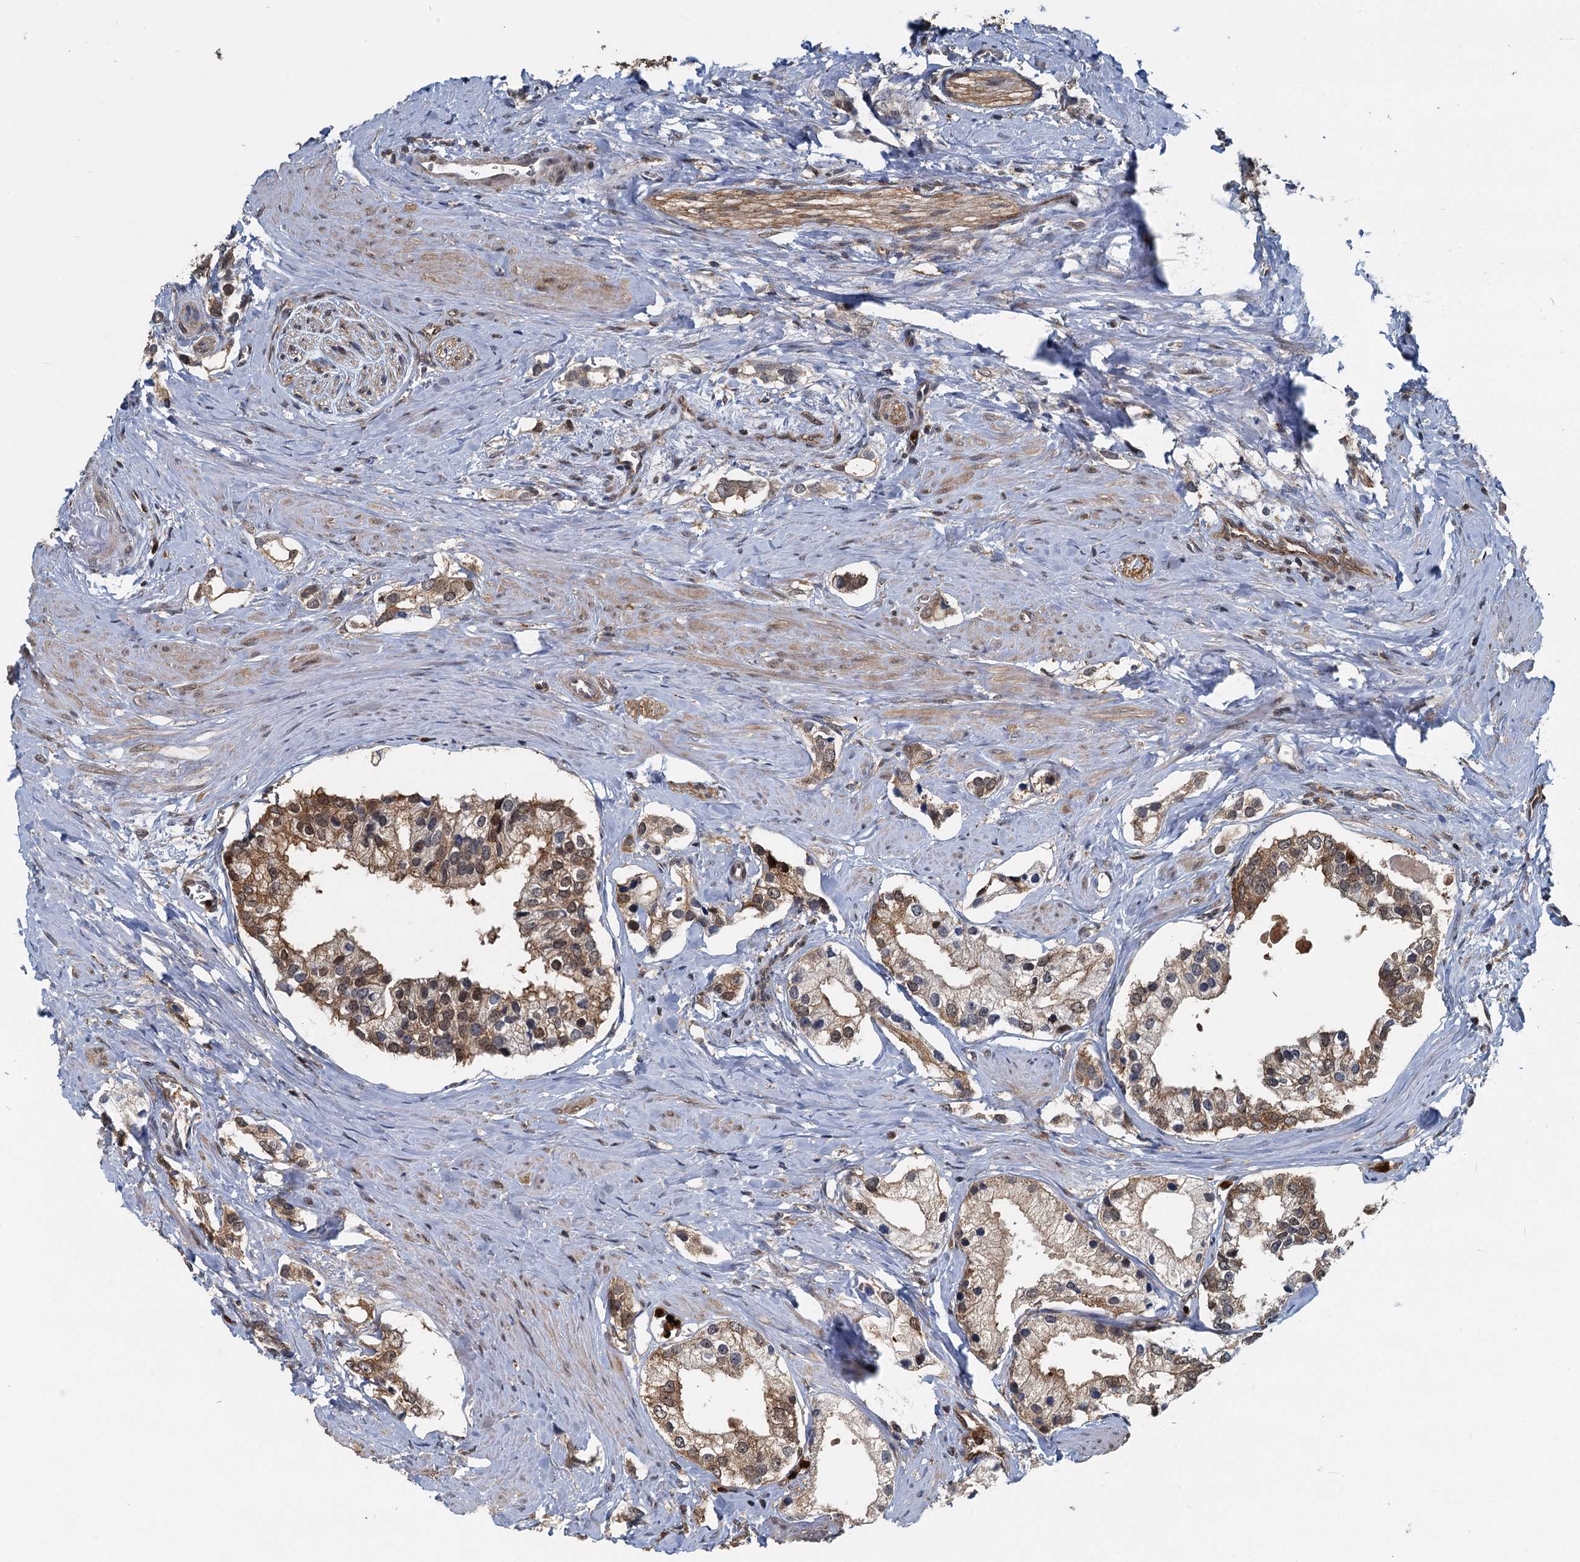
{"staining": {"intensity": "moderate", "quantity": ">75%", "location": "cytoplasmic/membranous"}, "tissue": "prostate cancer", "cell_type": "Tumor cells", "image_type": "cancer", "snomed": [{"axis": "morphology", "description": "Adenocarcinoma, High grade"}, {"axis": "topography", "description": "Prostate"}], "caption": "Prostate cancer stained with a protein marker exhibits moderate staining in tumor cells.", "gene": "GPI", "patient": {"sex": "male", "age": 66}}